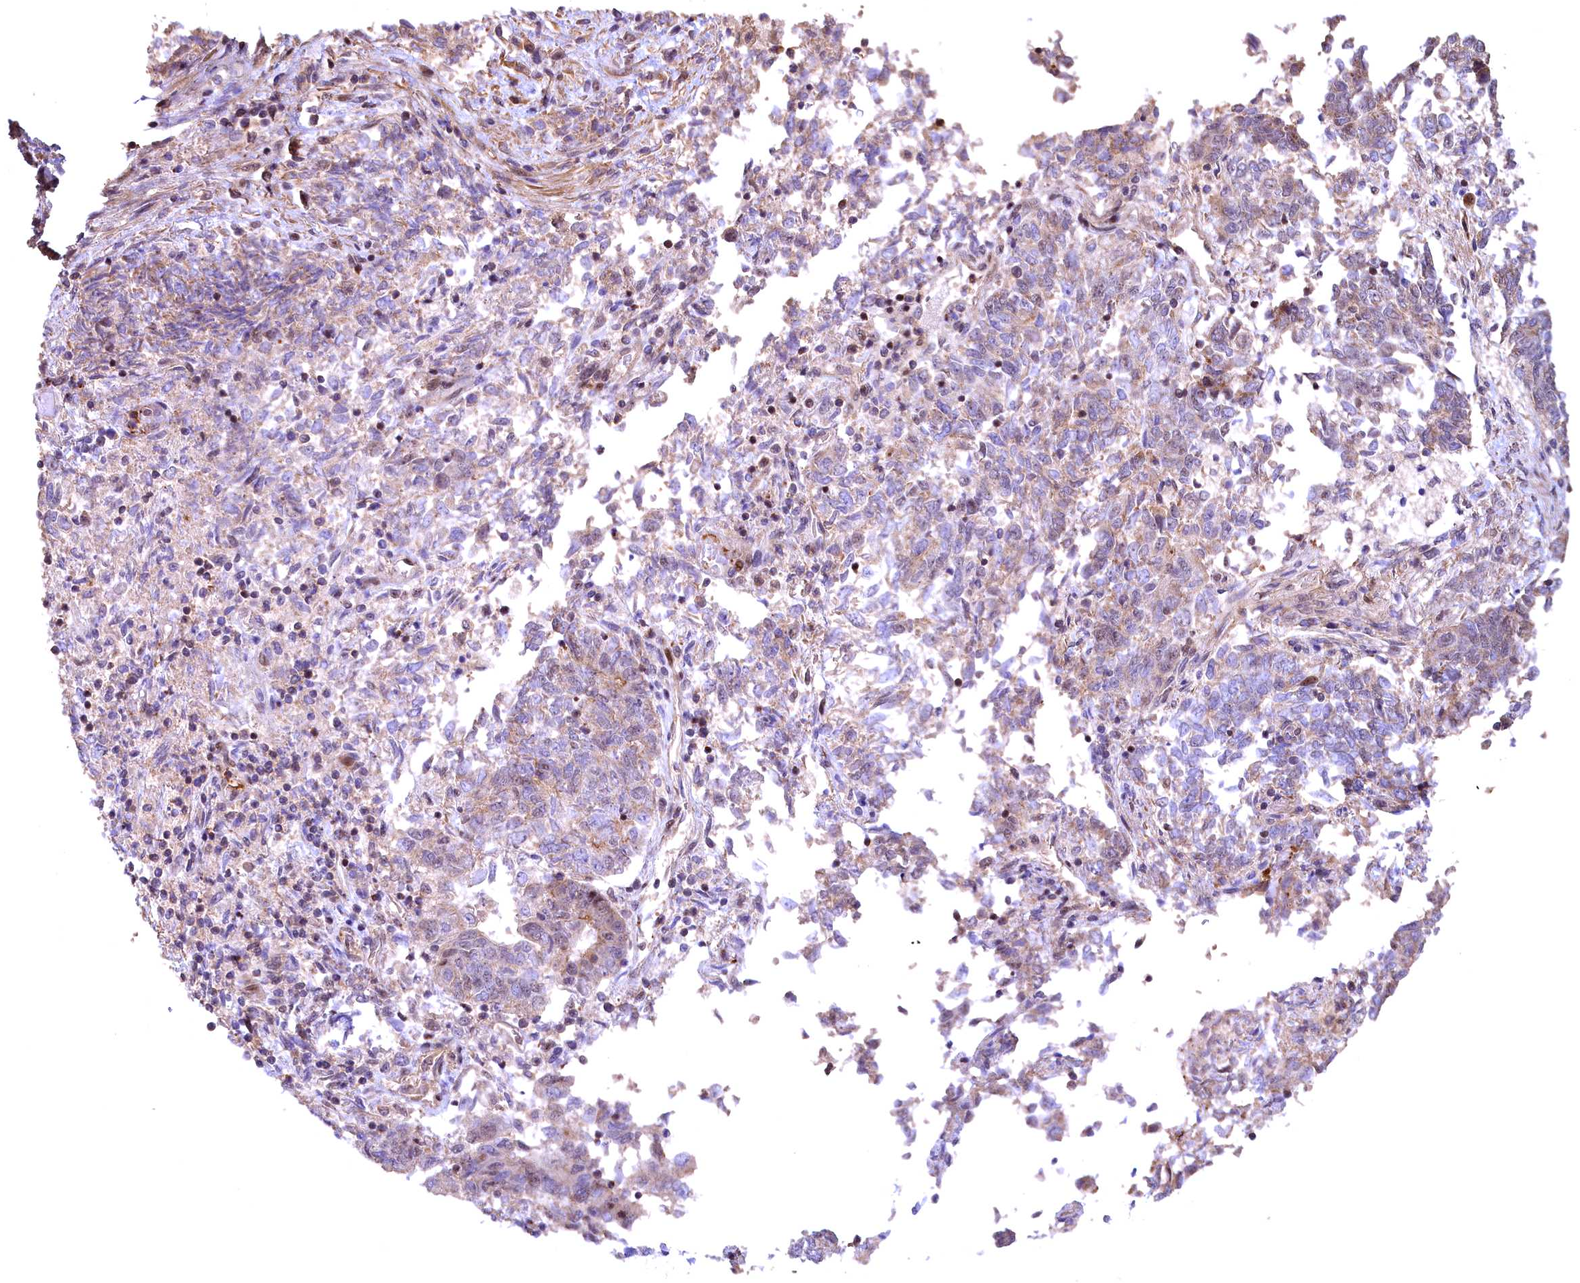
{"staining": {"intensity": "weak", "quantity": "<25%", "location": "cytoplasmic/membranous"}, "tissue": "endometrial cancer", "cell_type": "Tumor cells", "image_type": "cancer", "snomed": [{"axis": "morphology", "description": "Adenocarcinoma, NOS"}, {"axis": "topography", "description": "Endometrium"}], "caption": "Endometrial adenocarcinoma was stained to show a protein in brown. There is no significant positivity in tumor cells.", "gene": "FUZ", "patient": {"sex": "female", "age": 80}}